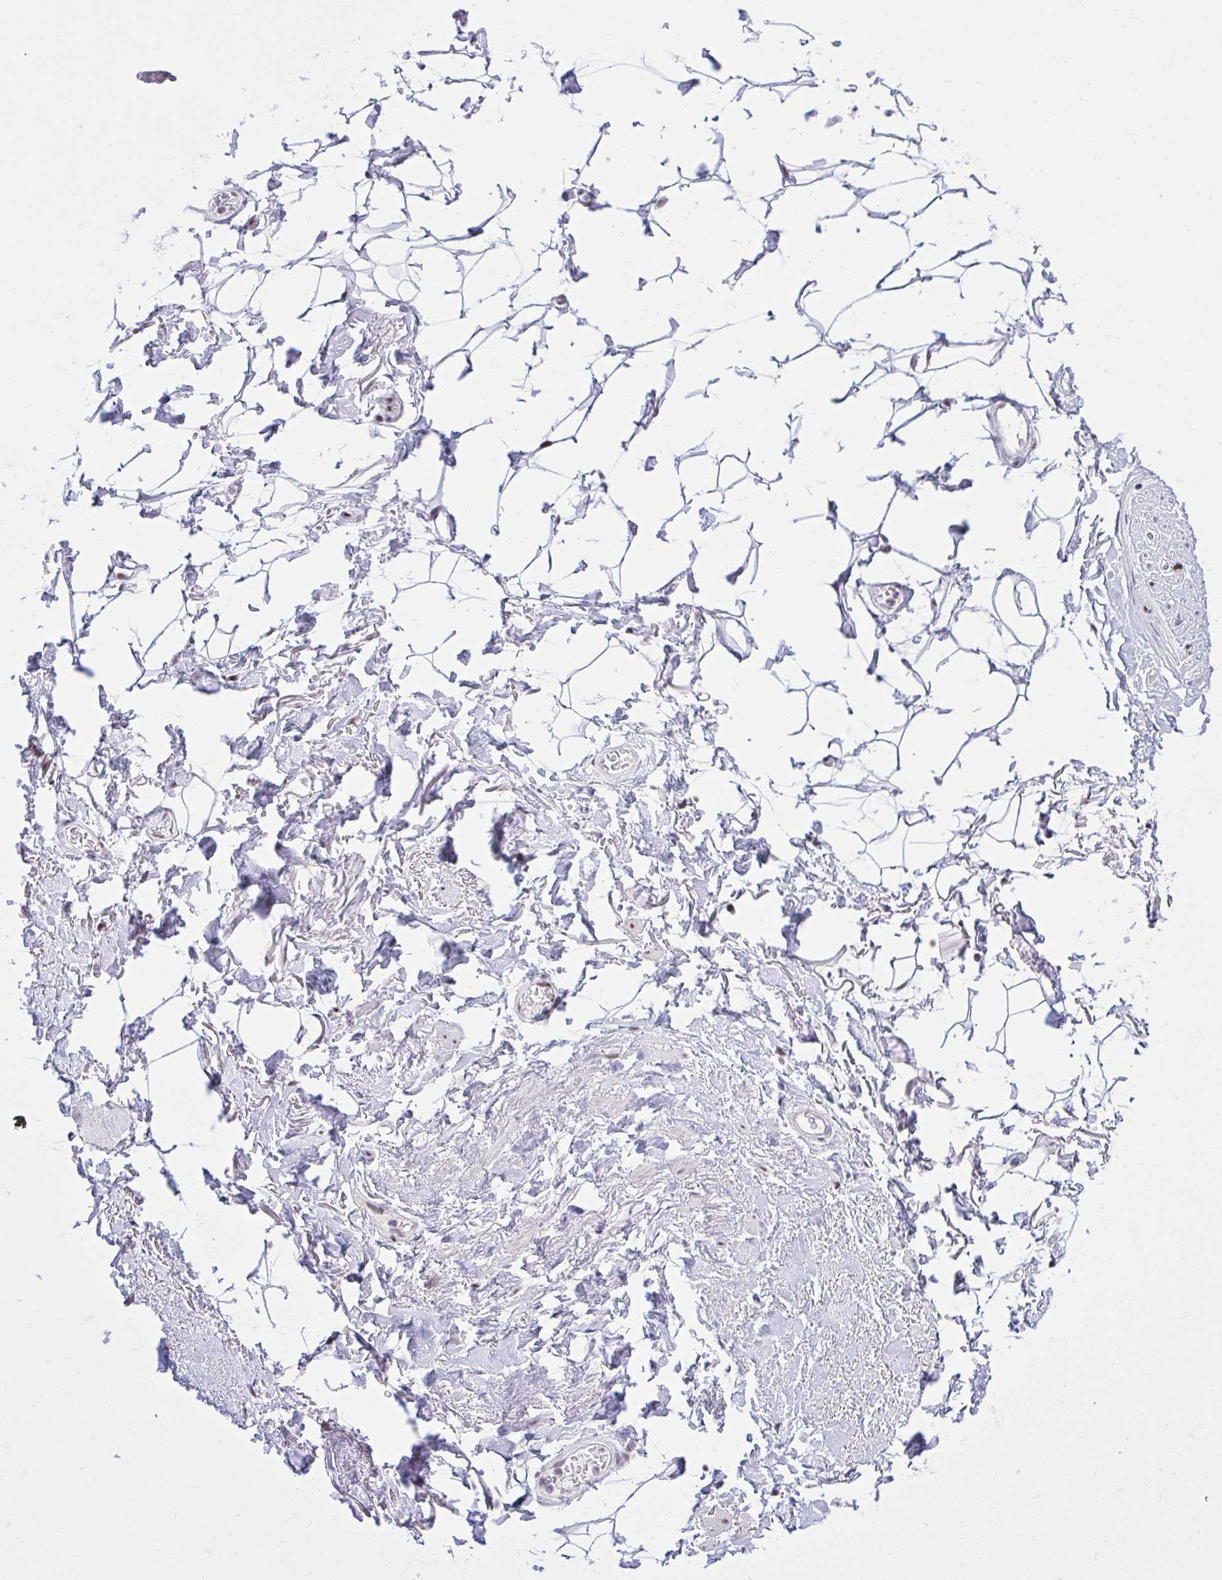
{"staining": {"intensity": "negative", "quantity": "none", "location": "none"}, "tissue": "adipose tissue", "cell_type": "Adipocytes", "image_type": "normal", "snomed": [{"axis": "morphology", "description": "Normal tissue, NOS"}, {"axis": "topography", "description": "Anal"}, {"axis": "topography", "description": "Peripheral nerve tissue"}], "caption": "This is a micrograph of immunohistochemistry staining of normal adipose tissue, which shows no positivity in adipocytes. (DAB (3,3'-diaminobenzidine) IHC with hematoxylin counter stain).", "gene": "C14orf39", "patient": {"sex": "male", "age": 78}}